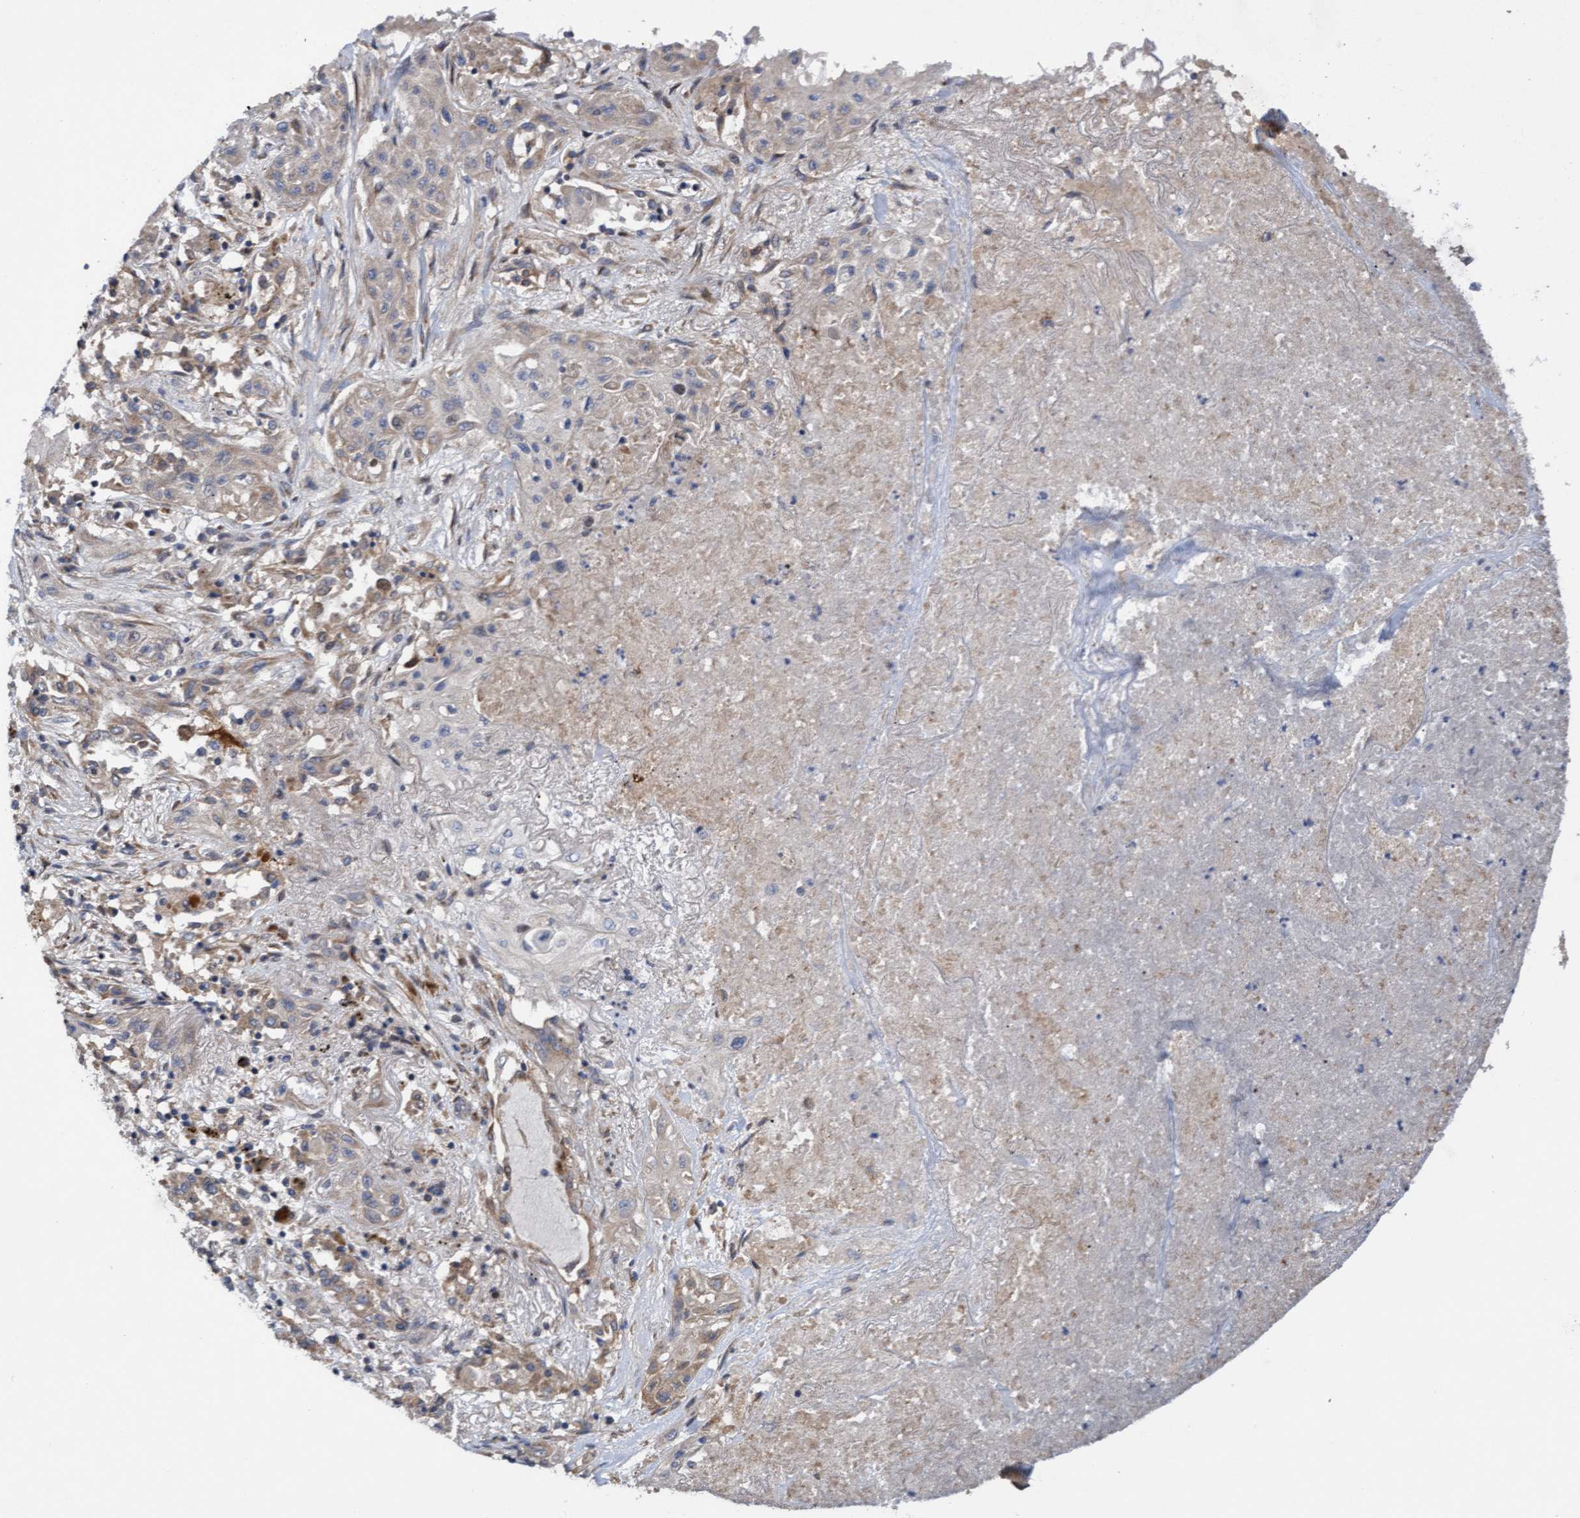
{"staining": {"intensity": "weak", "quantity": ">75%", "location": "cytoplasmic/membranous"}, "tissue": "lung cancer", "cell_type": "Tumor cells", "image_type": "cancer", "snomed": [{"axis": "morphology", "description": "Squamous cell carcinoma, NOS"}, {"axis": "topography", "description": "Lung"}], "caption": "Immunohistochemical staining of human lung cancer reveals low levels of weak cytoplasmic/membranous staining in approximately >75% of tumor cells. Using DAB (3,3'-diaminobenzidine) (brown) and hematoxylin (blue) stains, captured at high magnification using brightfield microscopy.", "gene": "ELP5", "patient": {"sex": "female", "age": 47}}